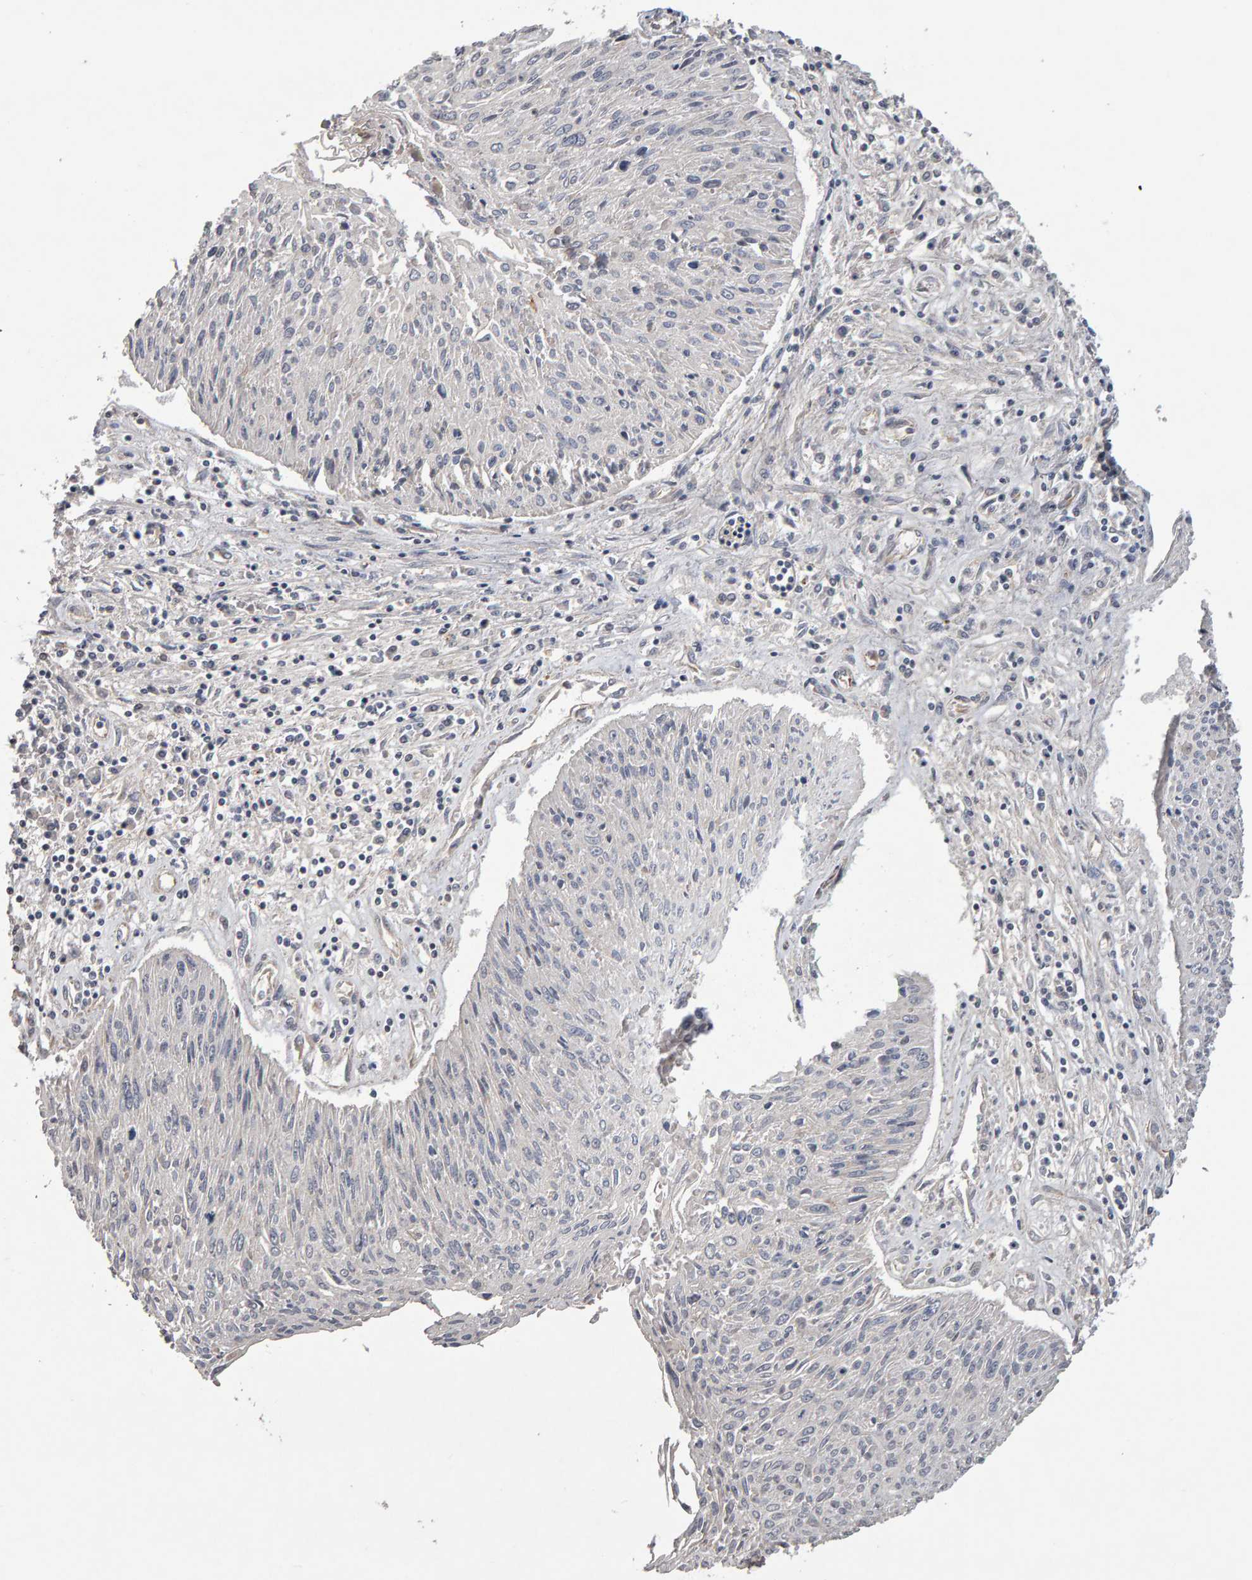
{"staining": {"intensity": "negative", "quantity": "none", "location": "none"}, "tissue": "cervical cancer", "cell_type": "Tumor cells", "image_type": "cancer", "snomed": [{"axis": "morphology", "description": "Squamous cell carcinoma, NOS"}, {"axis": "topography", "description": "Cervix"}], "caption": "DAB (3,3'-diaminobenzidine) immunohistochemical staining of human squamous cell carcinoma (cervical) reveals no significant staining in tumor cells.", "gene": "COASY", "patient": {"sex": "female", "age": 51}}